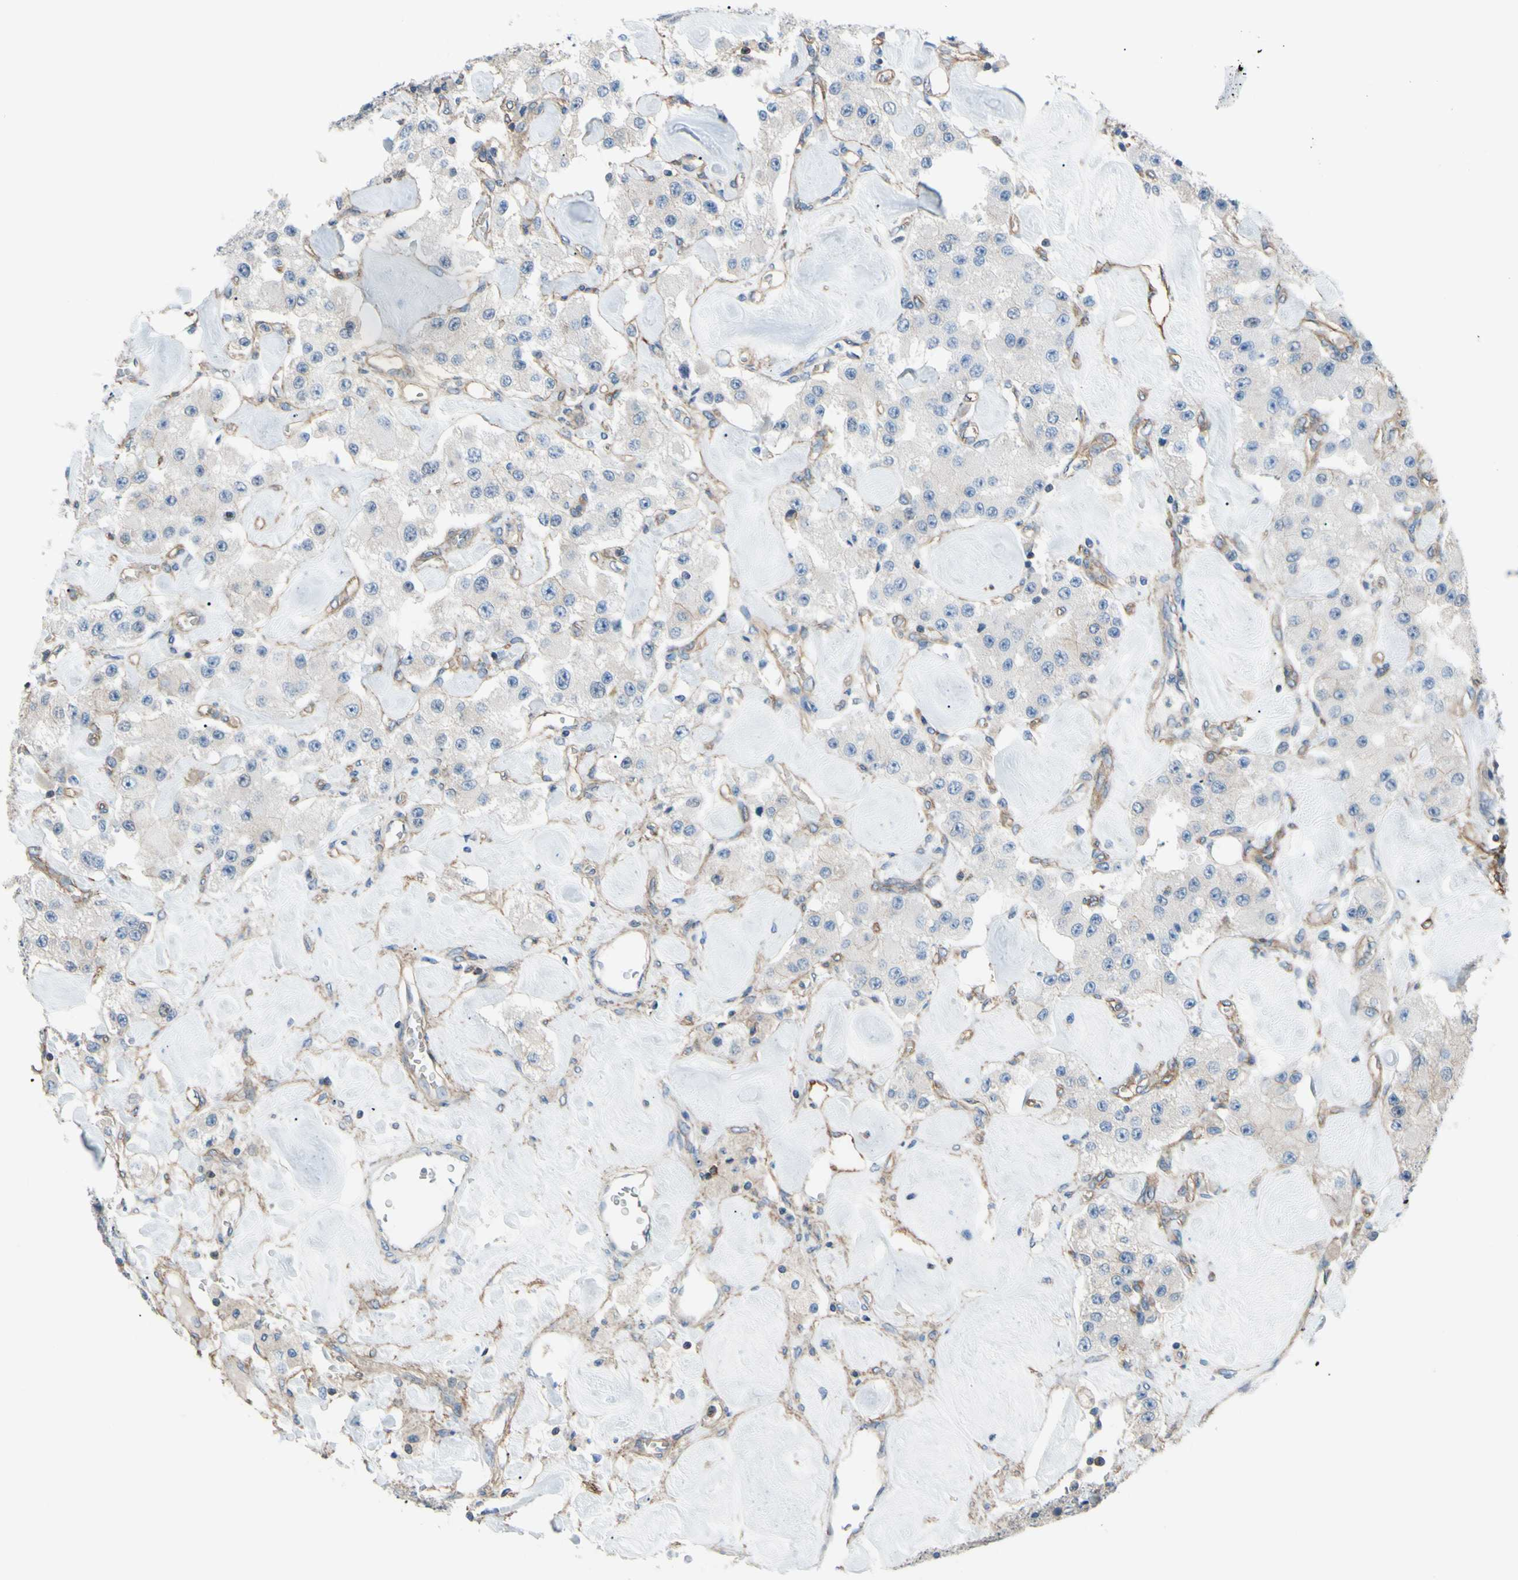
{"staining": {"intensity": "negative", "quantity": "none", "location": "none"}, "tissue": "carcinoid", "cell_type": "Tumor cells", "image_type": "cancer", "snomed": [{"axis": "morphology", "description": "Carcinoid, malignant, NOS"}, {"axis": "topography", "description": "Pancreas"}], "caption": "Tumor cells are negative for brown protein staining in carcinoid. (Brightfield microscopy of DAB immunohistochemistry at high magnification).", "gene": "ADD1", "patient": {"sex": "male", "age": 41}}